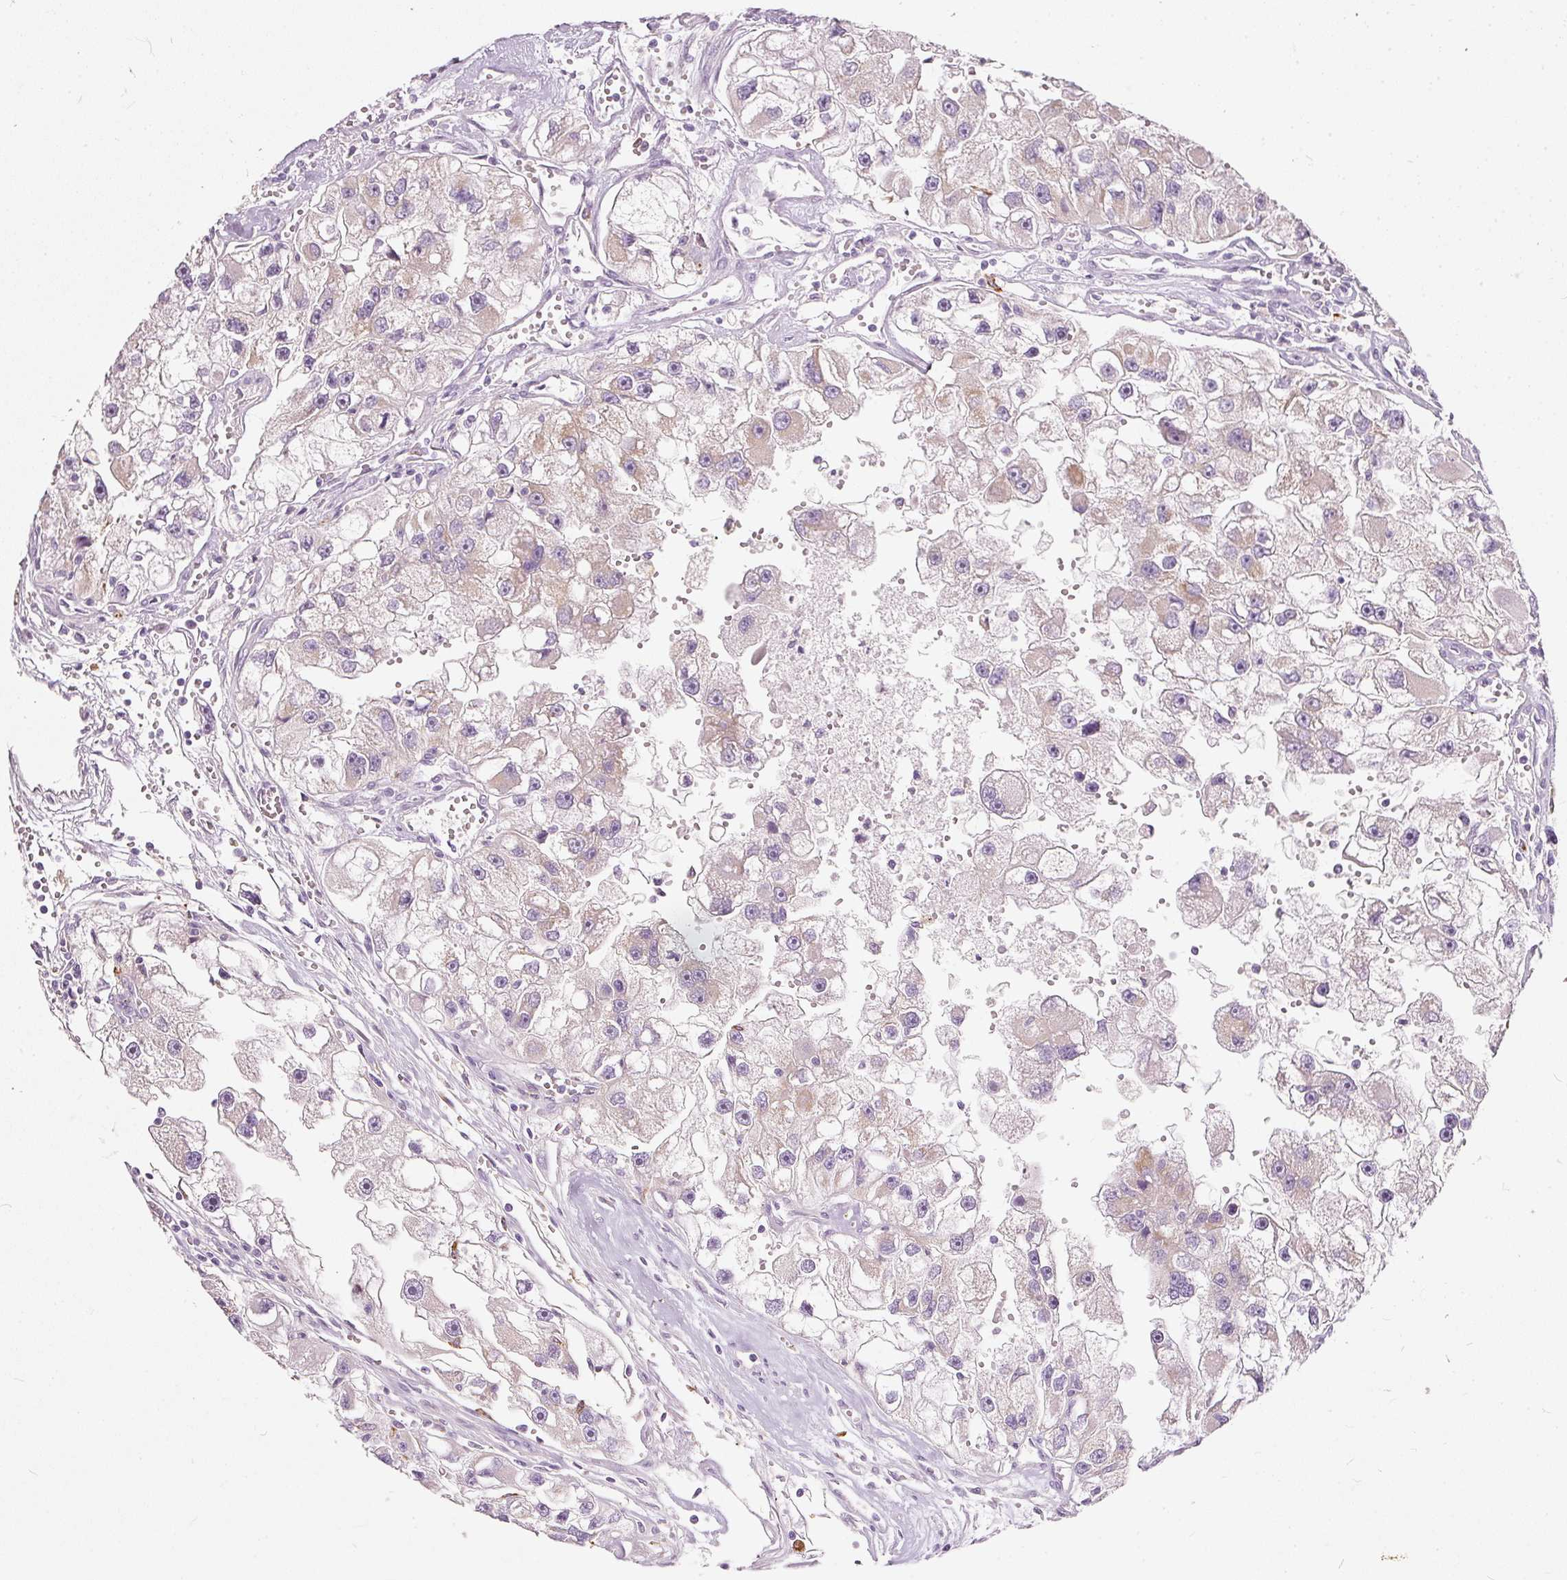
{"staining": {"intensity": "negative", "quantity": "none", "location": "none"}, "tissue": "renal cancer", "cell_type": "Tumor cells", "image_type": "cancer", "snomed": [{"axis": "morphology", "description": "Adenocarcinoma, NOS"}, {"axis": "topography", "description": "Kidney"}], "caption": "Image shows no significant protein staining in tumor cells of renal cancer (adenocarcinoma). The staining was performed using DAB to visualize the protein expression in brown, while the nuclei were stained in blue with hematoxylin (Magnification: 20x).", "gene": "MTHFD2", "patient": {"sex": "male", "age": 63}}